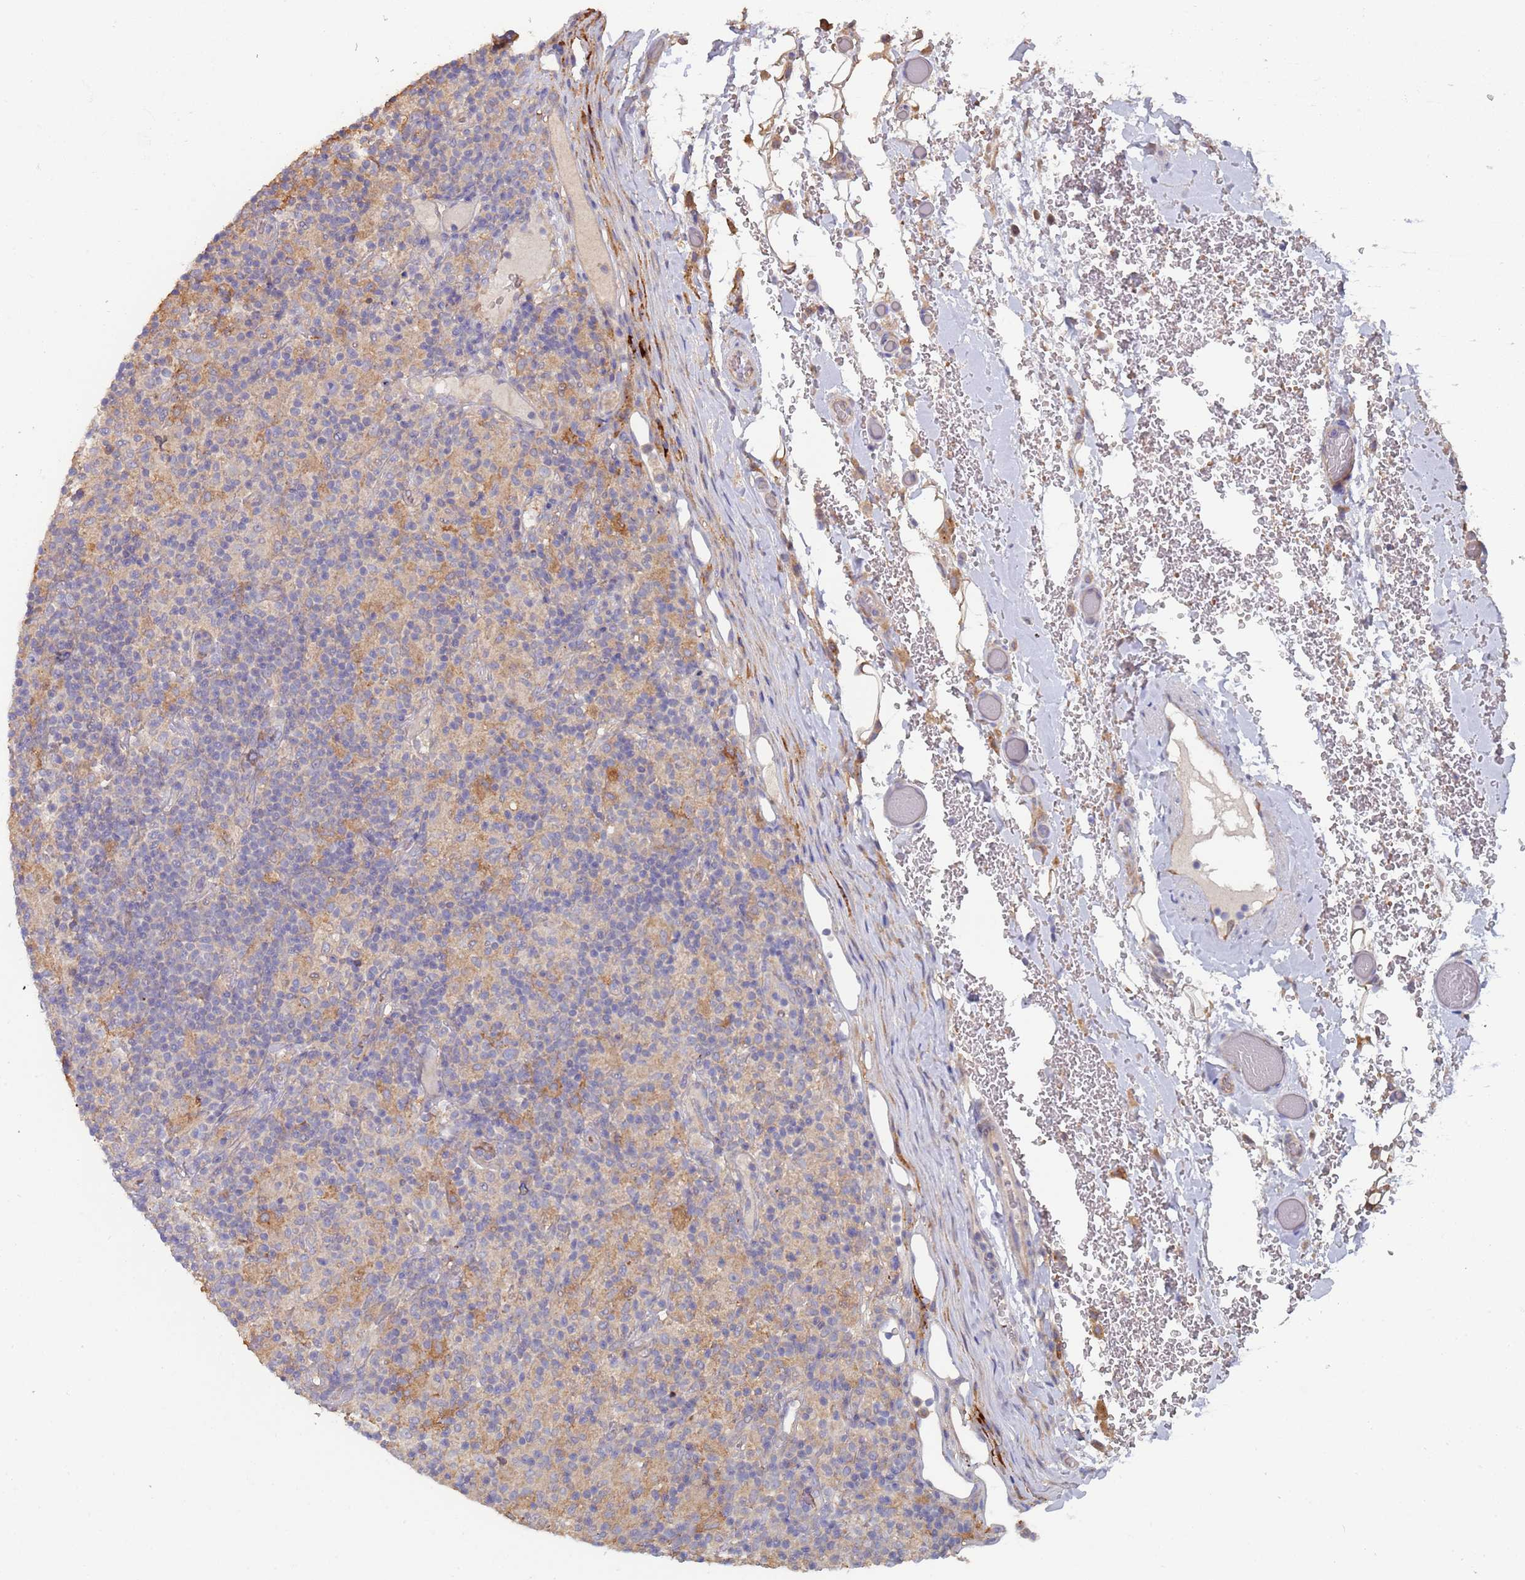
{"staining": {"intensity": "weak", "quantity": "<25%", "location": "cytoplasmic/membranous"}, "tissue": "lymphoma", "cell_type": "Tumor cells", "image_type": "cancer", "snomed": [{"axis": "morphology", "description": "Hodgkin's disease, NOS"}, {"axis": "topography", "description": "Lymph node"}], "caption": "High power microscopy micrograph of an immunohistochemistry image of Hodgkin's disease, revealing no significant staining in tumor cells.", "gene": "MALRD1", "patient": {"sex": "male", "age": 70}}